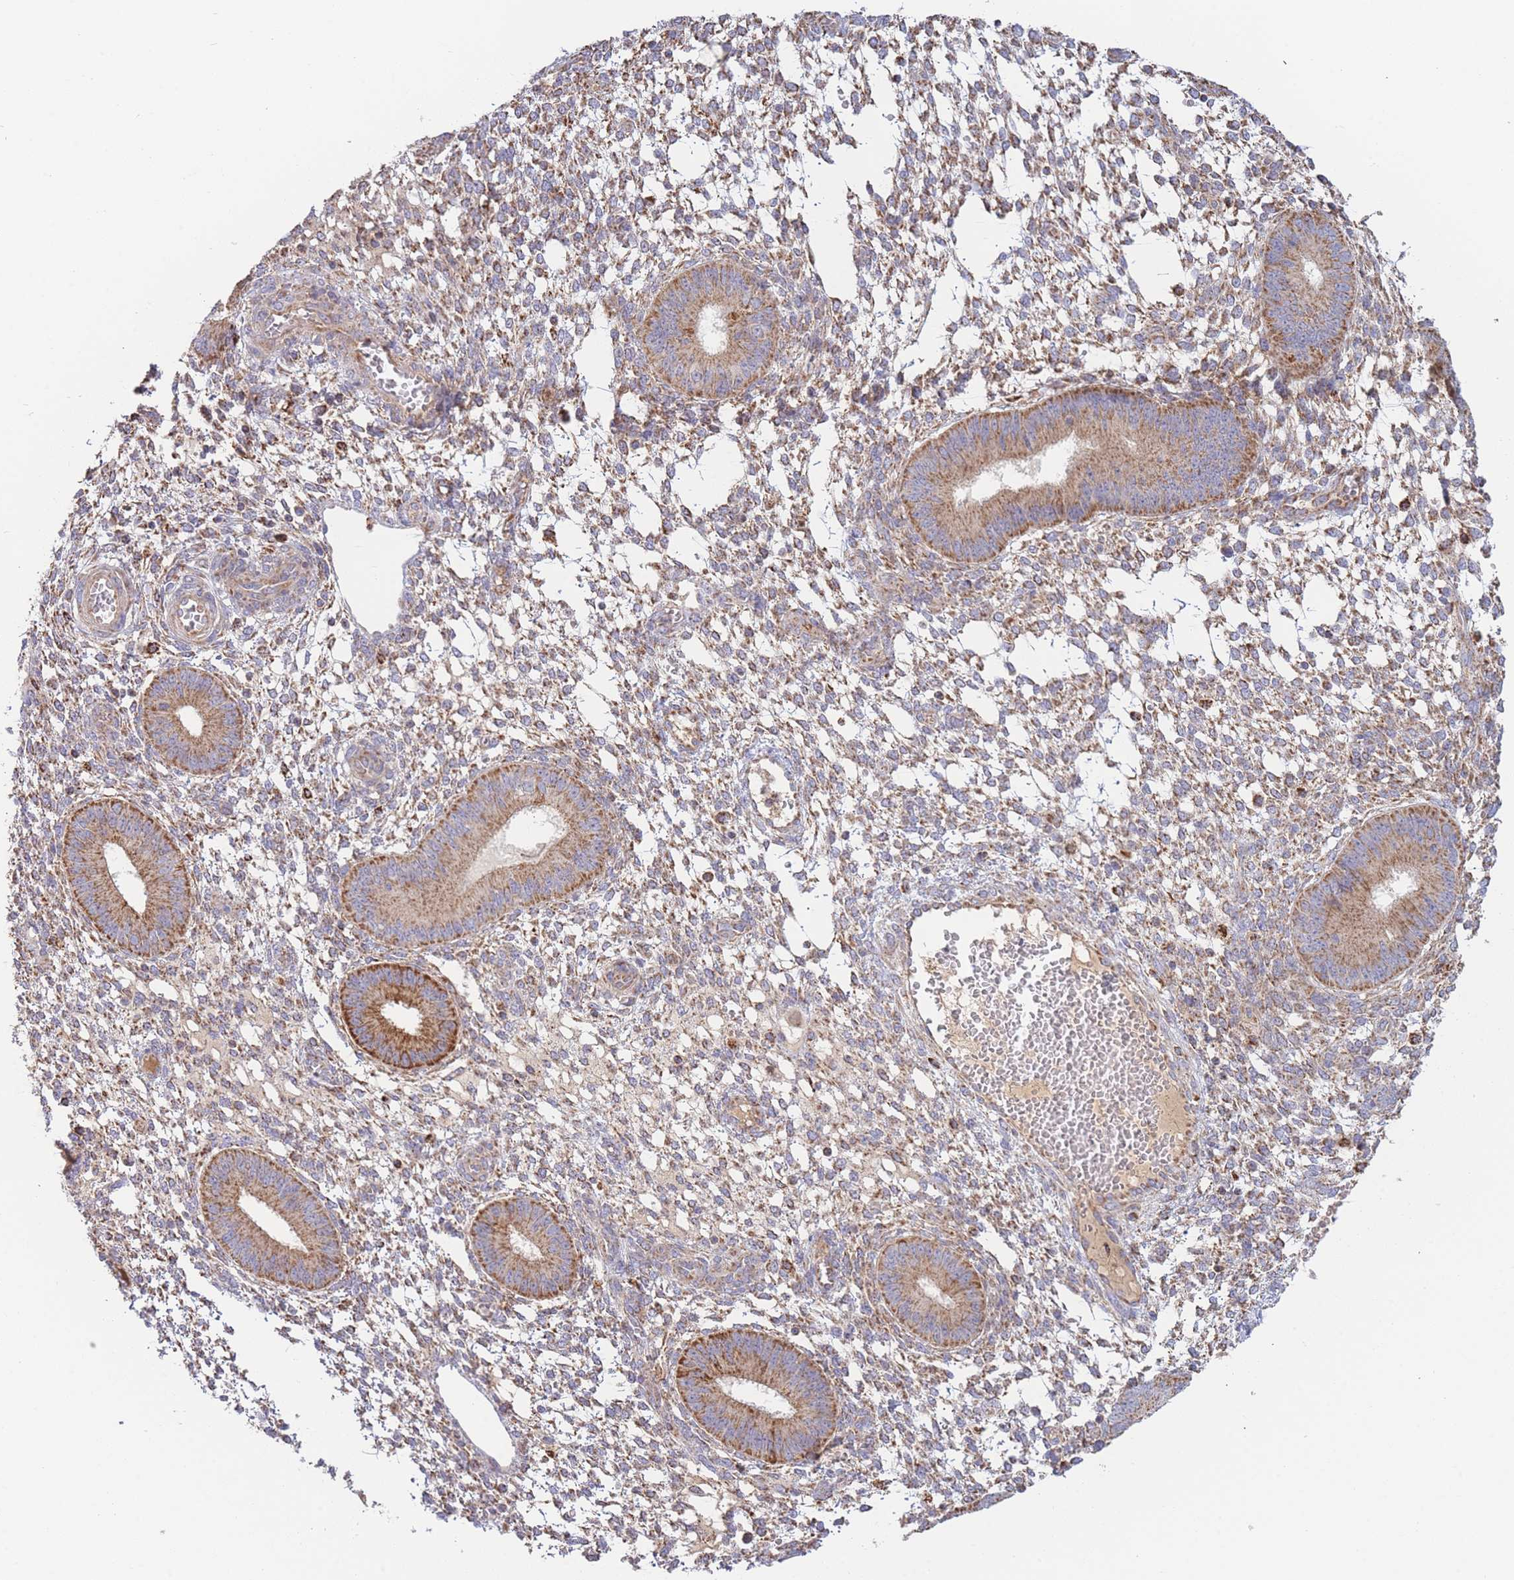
{"staining": {"intensity": "moderate", "quantity": "25%-75%", "location": "cytoplasmic/membranous"}, "tissue": "endometrium", "cell_type": "Cells in endometrial stroma", "image_type": "normal", "snomed": [{"axis": "morphology", "description": "Normal tissue, NOS"}, {"axis": "topography", "description": "Endometrium"}], "caption": "DAB (3,3'-diaminobenzidine) immunohistochemical staining of benign endometrium shows moderate cytoplasmic/membranous protein positivity in about 25%-75% of cells in endometrial stroma.", "gene": "MRPL17", "patient": {"sex": "female", "age": 49}}